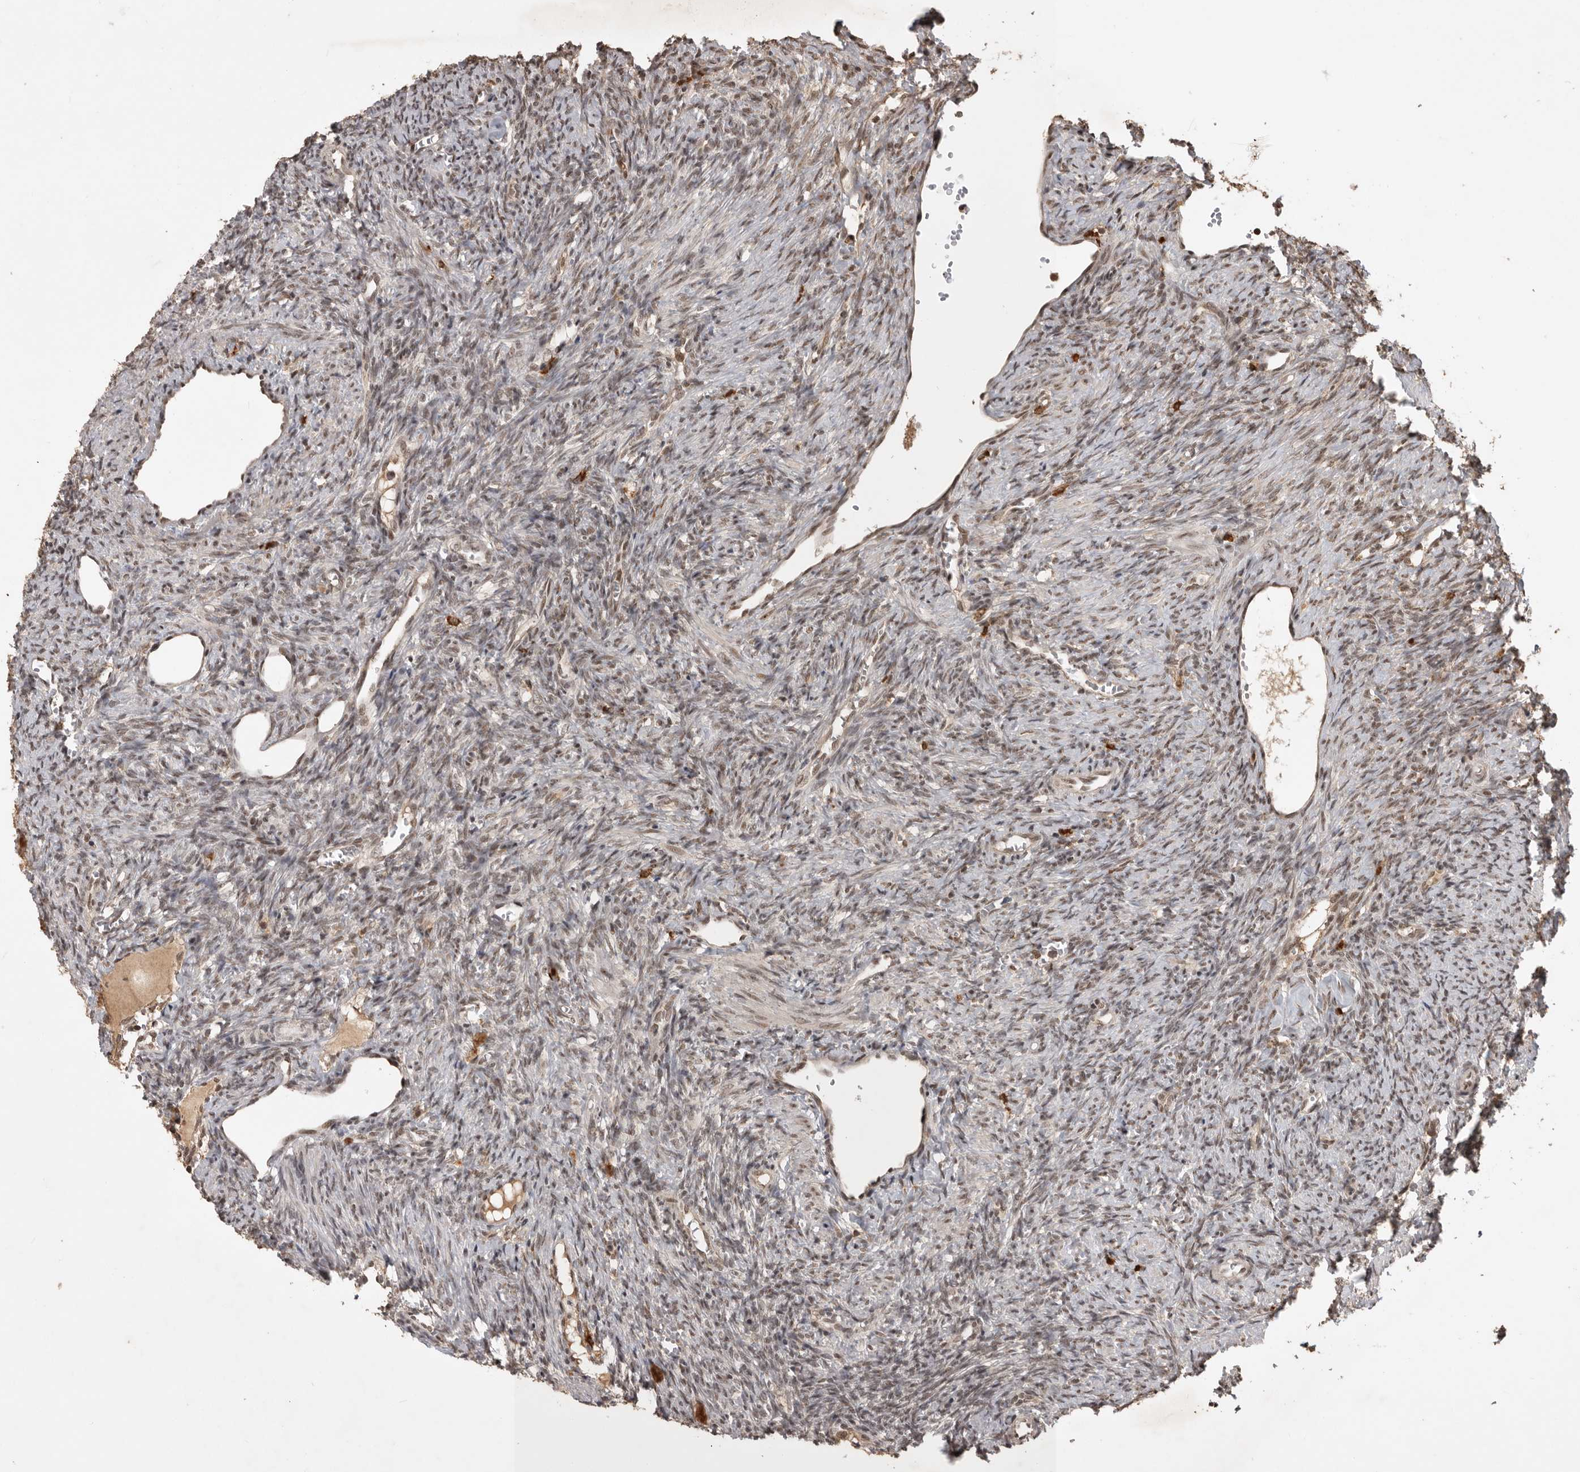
{"staining": {"intensity": "moderate", "quantity": ">75%", "location": "cytoplasmic/membranous,nuclear"}, "tissue": "ovary", "cell_type": "Follicle cells", "image_type": "normal", "snomed": [{"axis": "morphology", "description": "Normal tissue, NOS"}, {"axis": "topography", "description": "Ovary"}], "caption": "IHC (DAB) staining of normal ovary displays moderate cytoplasmic/membranous,nuclear protein positivity in approximately >75% of follicle cells. (DAB (3,3'-diaminobenzidine) = brown stain, brightfield microscopy at high magnification).", "gene": "CBLL1", "patient": {"sex": "female", "age": 41}}